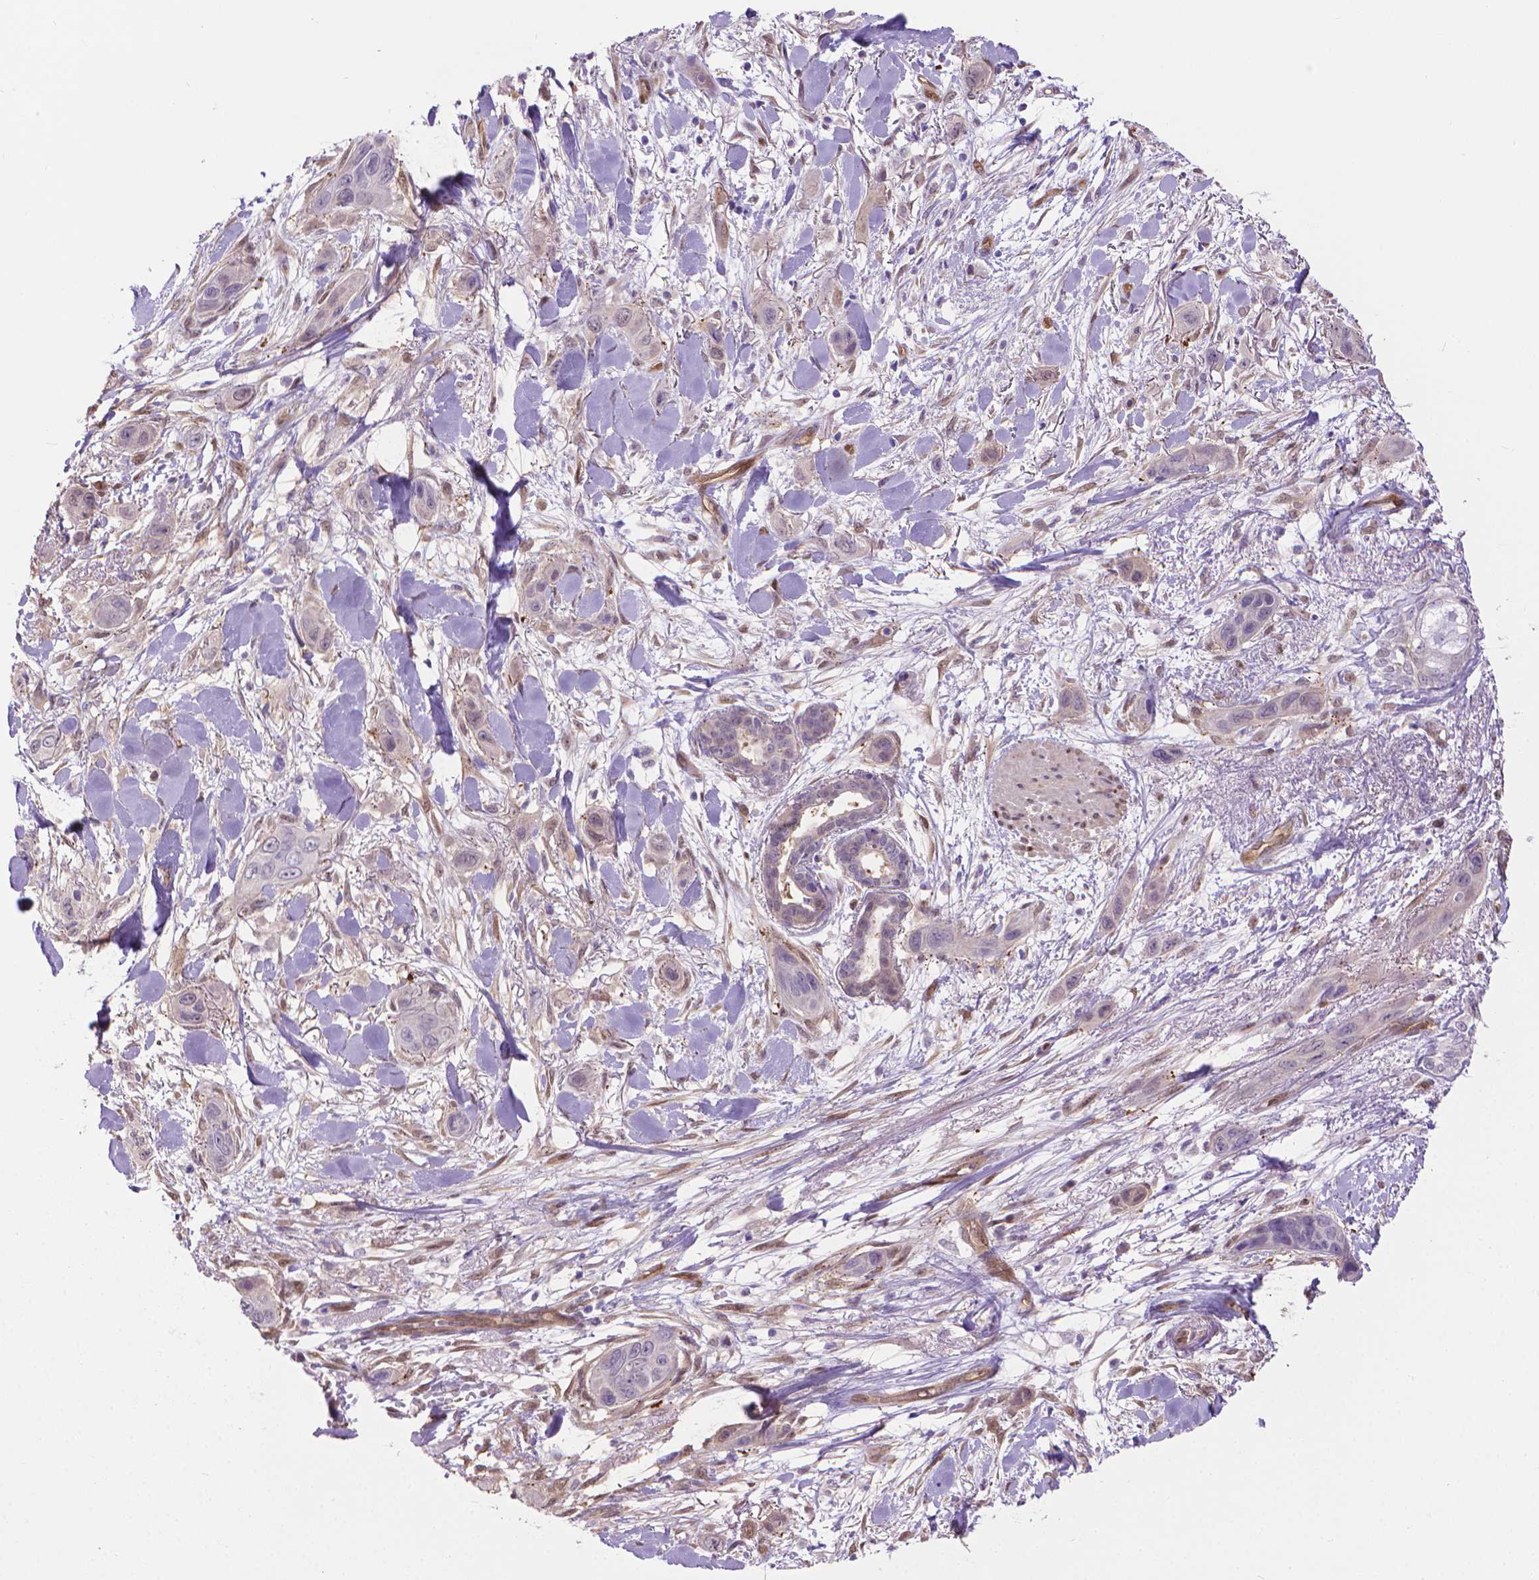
{"staining": {"intensity": "weak", "quantity": "<25%", "location": "nuclear"}, "tissue": "skin cancer", "cell_type": "Tumor cells", "image_type": "cancer", "snomed": [{"axis": "morphology", "description": "Squamous cell carcinoma, NOS"}, {"axis": "topography", "description": "Skin"}], "caption": "A high-resolution histopathology image shows IHC staining of squamous cell carcinoma (skin), which exhibits no significant staining in tumor cells. (DAB (3,3'-diaminobenzidine) IHC with hematoxylin counter stain).", "gene": "CLIC4", "patient": {"sex": "male", "age": 79}}